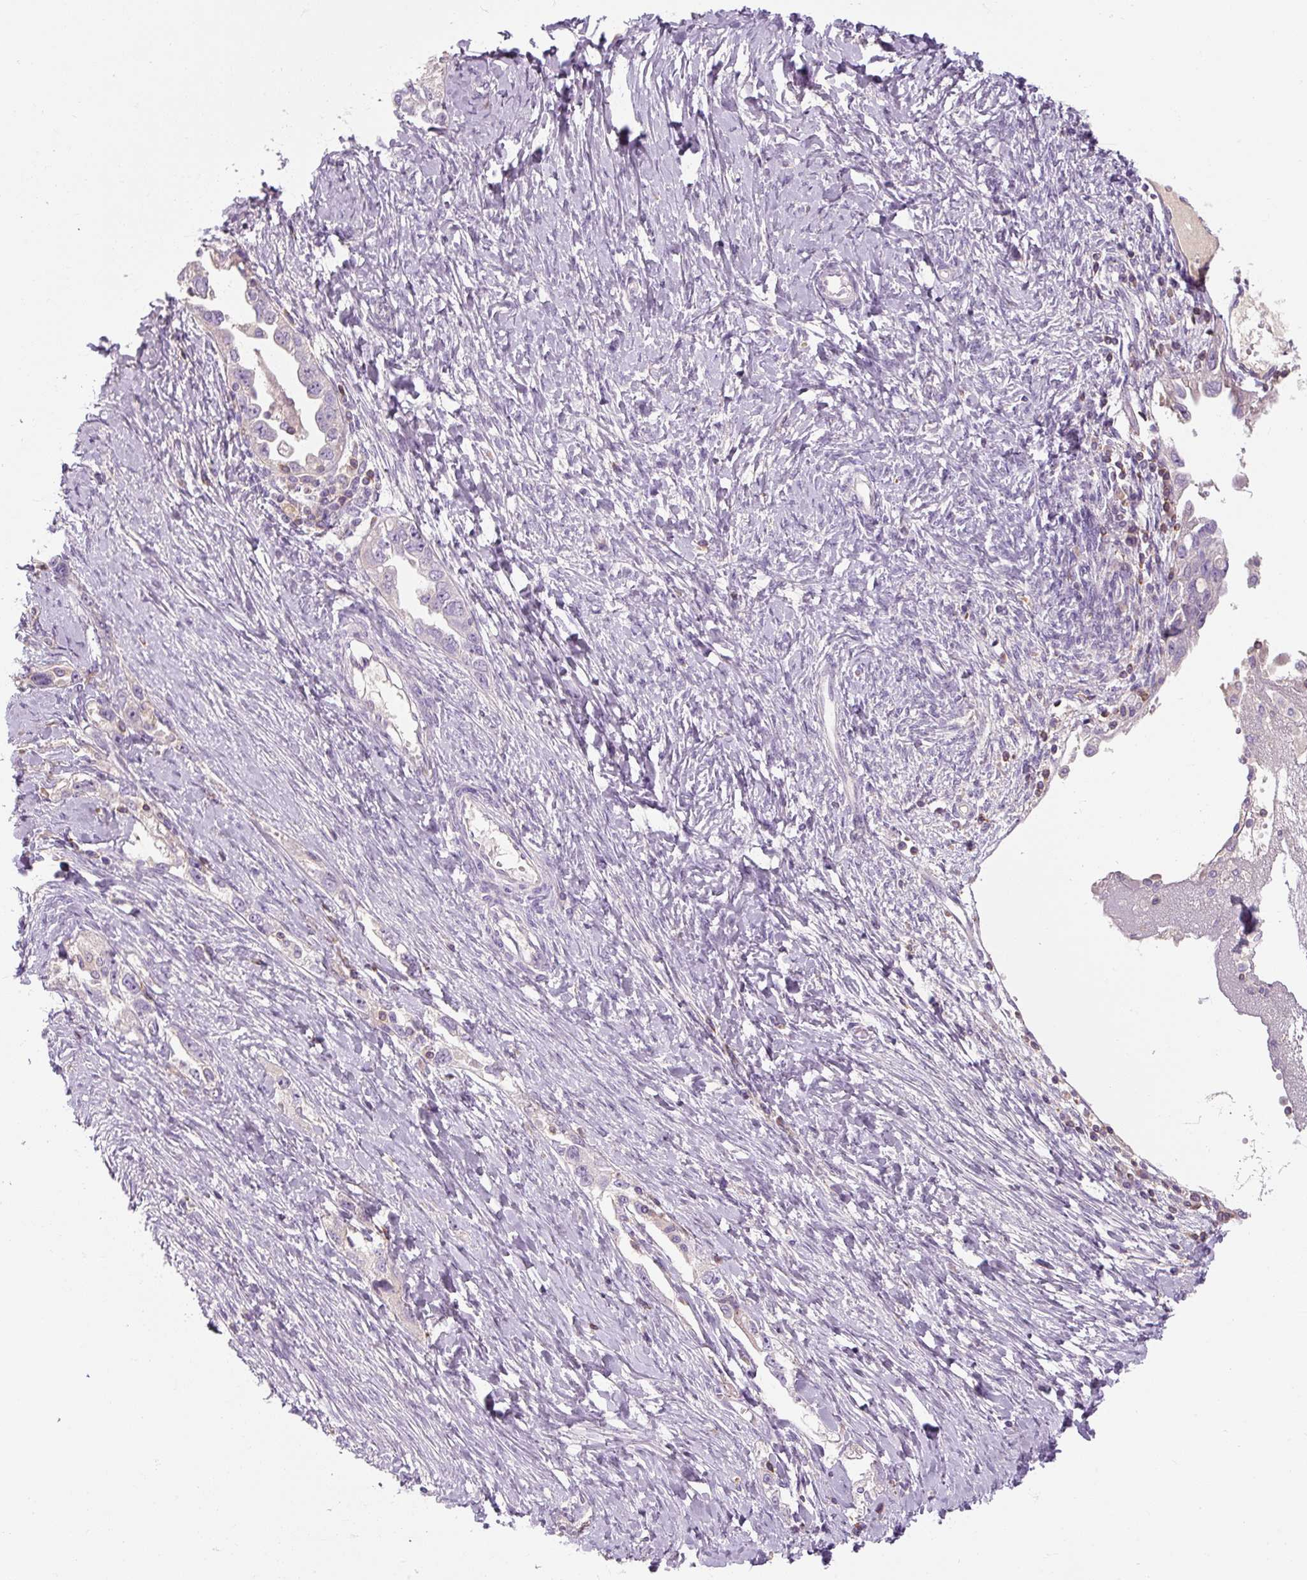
{"staining": {"intensity": "negative", "quantity": "none", "location": "none"}, "tissue": "ovarian cancer", "cell_type": "Tumor cells", "image_type": "cancer", "snomed": [{"axis": "morphology", "description": "Carcinoma, NOS"}, {"axis": "morphology", "description": "Cystadenocarcinoma, serous, NOS"}, {"axis": "topography", "description": "Ovary"}], "caption": "Immunohistochemistry micrograph of neoplastic tissue: ovarian cancer (serous cystadenocarcinoma) stained with DAB (3,3'-diaminobenzidine) exhibits no significant protein expression in tumor cells.", "gene": "TIGD2", "patient": {"sex": "female", "age": 69}}